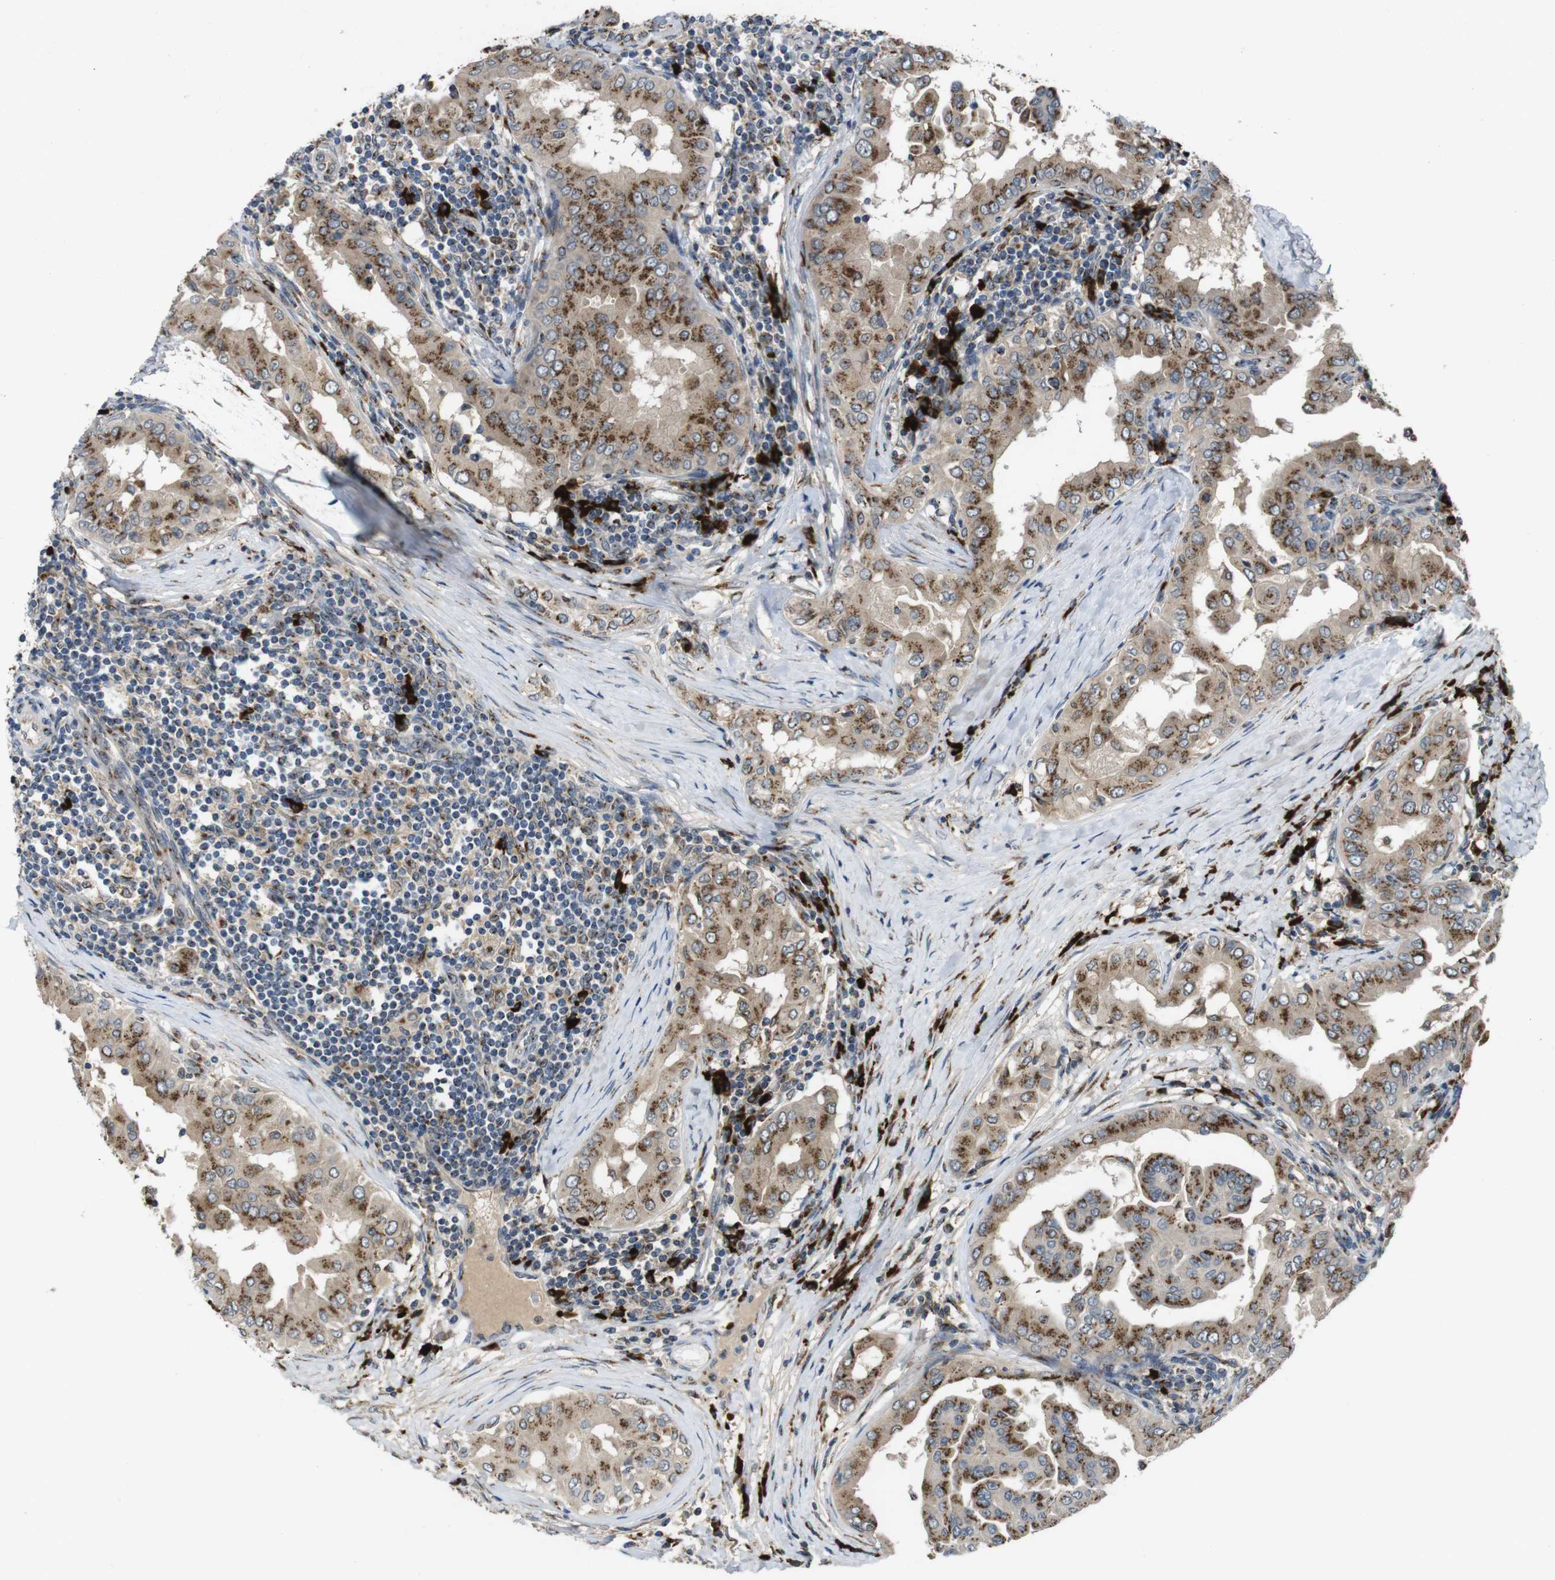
{"staining": {"intensity": "moderate", "quantity": ">75%", "location": "cytoplasmic/membranous"}, "tissue": "thyroid cancer", "cell_type": "Tumor cells", "image_type": "cancer", "snomed": [{"axis": "morphology", "description": "Papillary adenocarcinoma, NOS"}, {"axis": "topography", "description": "Thyroid gland"}], "caption": "Tumor cells exhibit medium levels of moderate cytoplasmic/membranous staining in approximately >75% of cells in thyroid cancer (papillary adenocarcinoma).", "gene": "ZFPL1", "patient": {"sex": "male", "age": 33}}